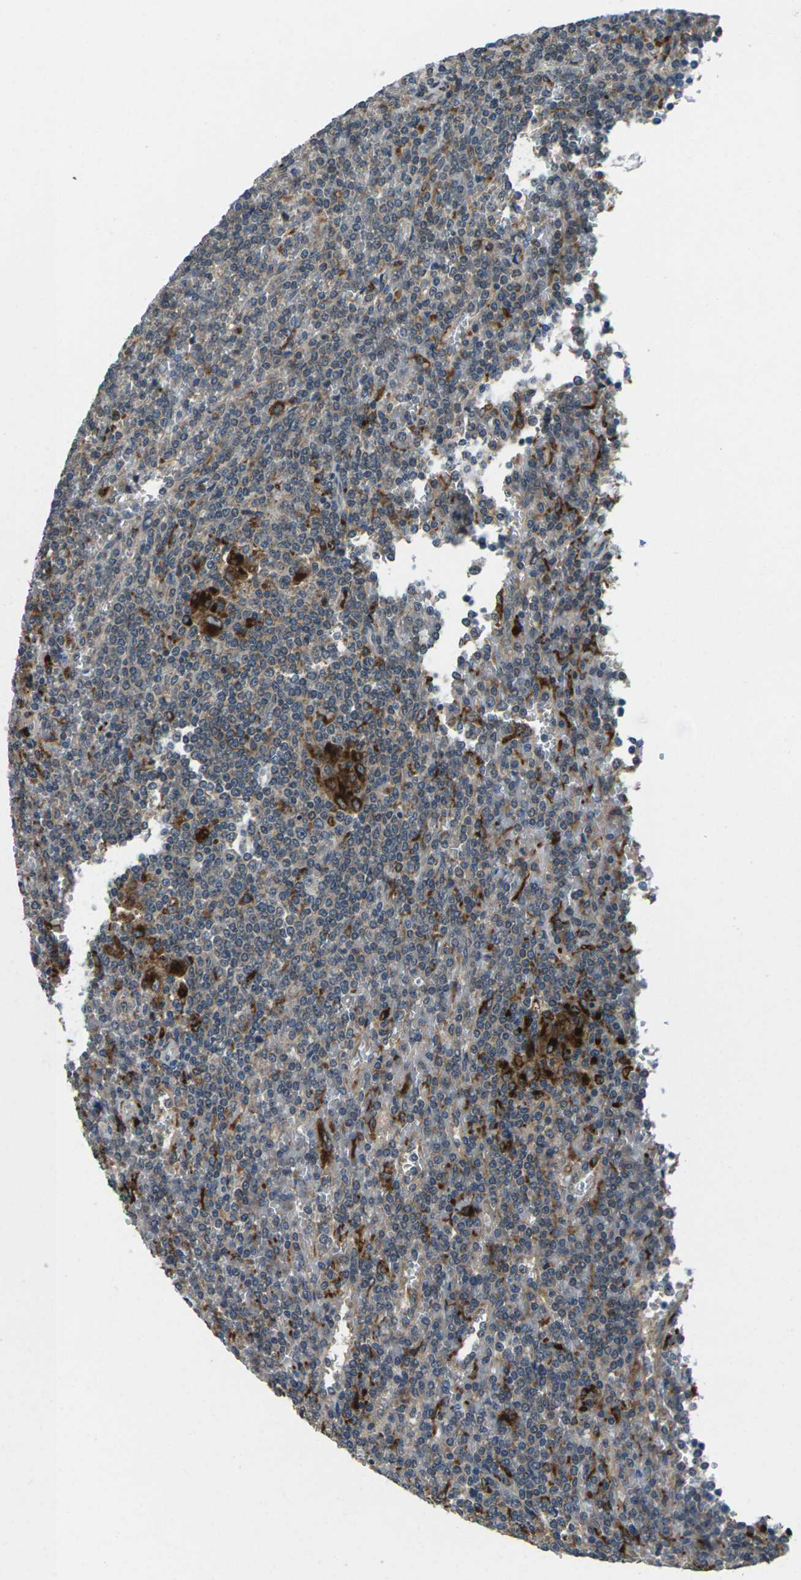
{"staining": {"intensity": "weak", "quantity": "25%-75%", "location": "cytoplasmic/membranous"}, "tissue": "lymphoma", "cell_type": "Tumor cells", "image_type": "cancer", "snomed": [{"axis": "morphology", "description": "Malignant lymphoma, non-Hodgkin's type, Low grade"}, {"axis": "topography", "description": "Spleen"}], "caption": "Immunohistochemical staining of lymphoma shows low levels of weak cytoplasmic/membranous positivity in approximately 25%-75% of tumor cells.", "gene": "SLC31A2", "patient": {"sex": "female", "age": 19}}